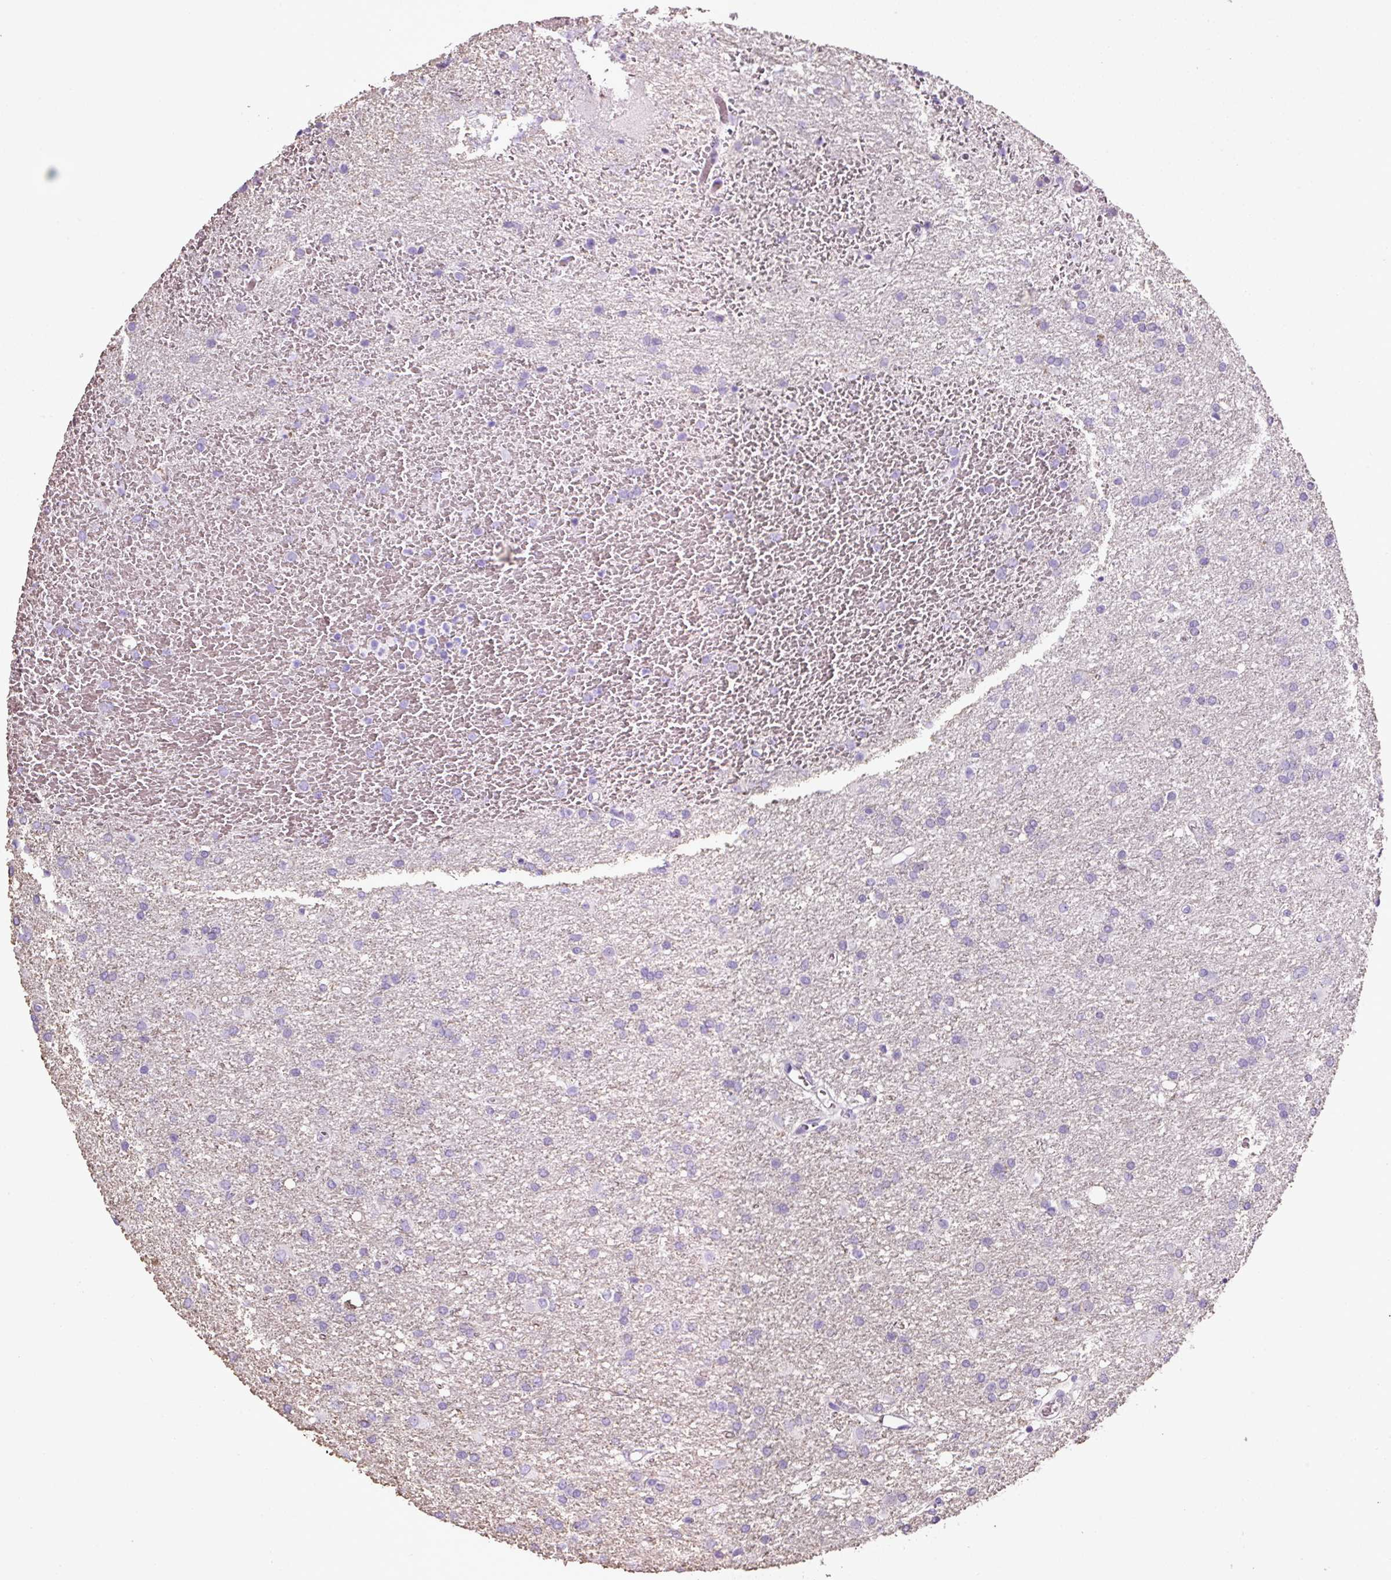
{"staining": {"intensity": "negative", "quantity": "none", "location": "none"}, "tissue": "glioma", "cell_type": "Tumor cells", "image_type": "cancer", "snomed": [{"axis": "morphology", "description": "Glioma, malignant, High grade"}, {"axis": "topography", "description": "Brain"}], "caption": "There is no significant positivity in tumor cells of malignant glioma (high-grade).", "gene": "SP8", "patient": {"sex": "female", "age": 50}}